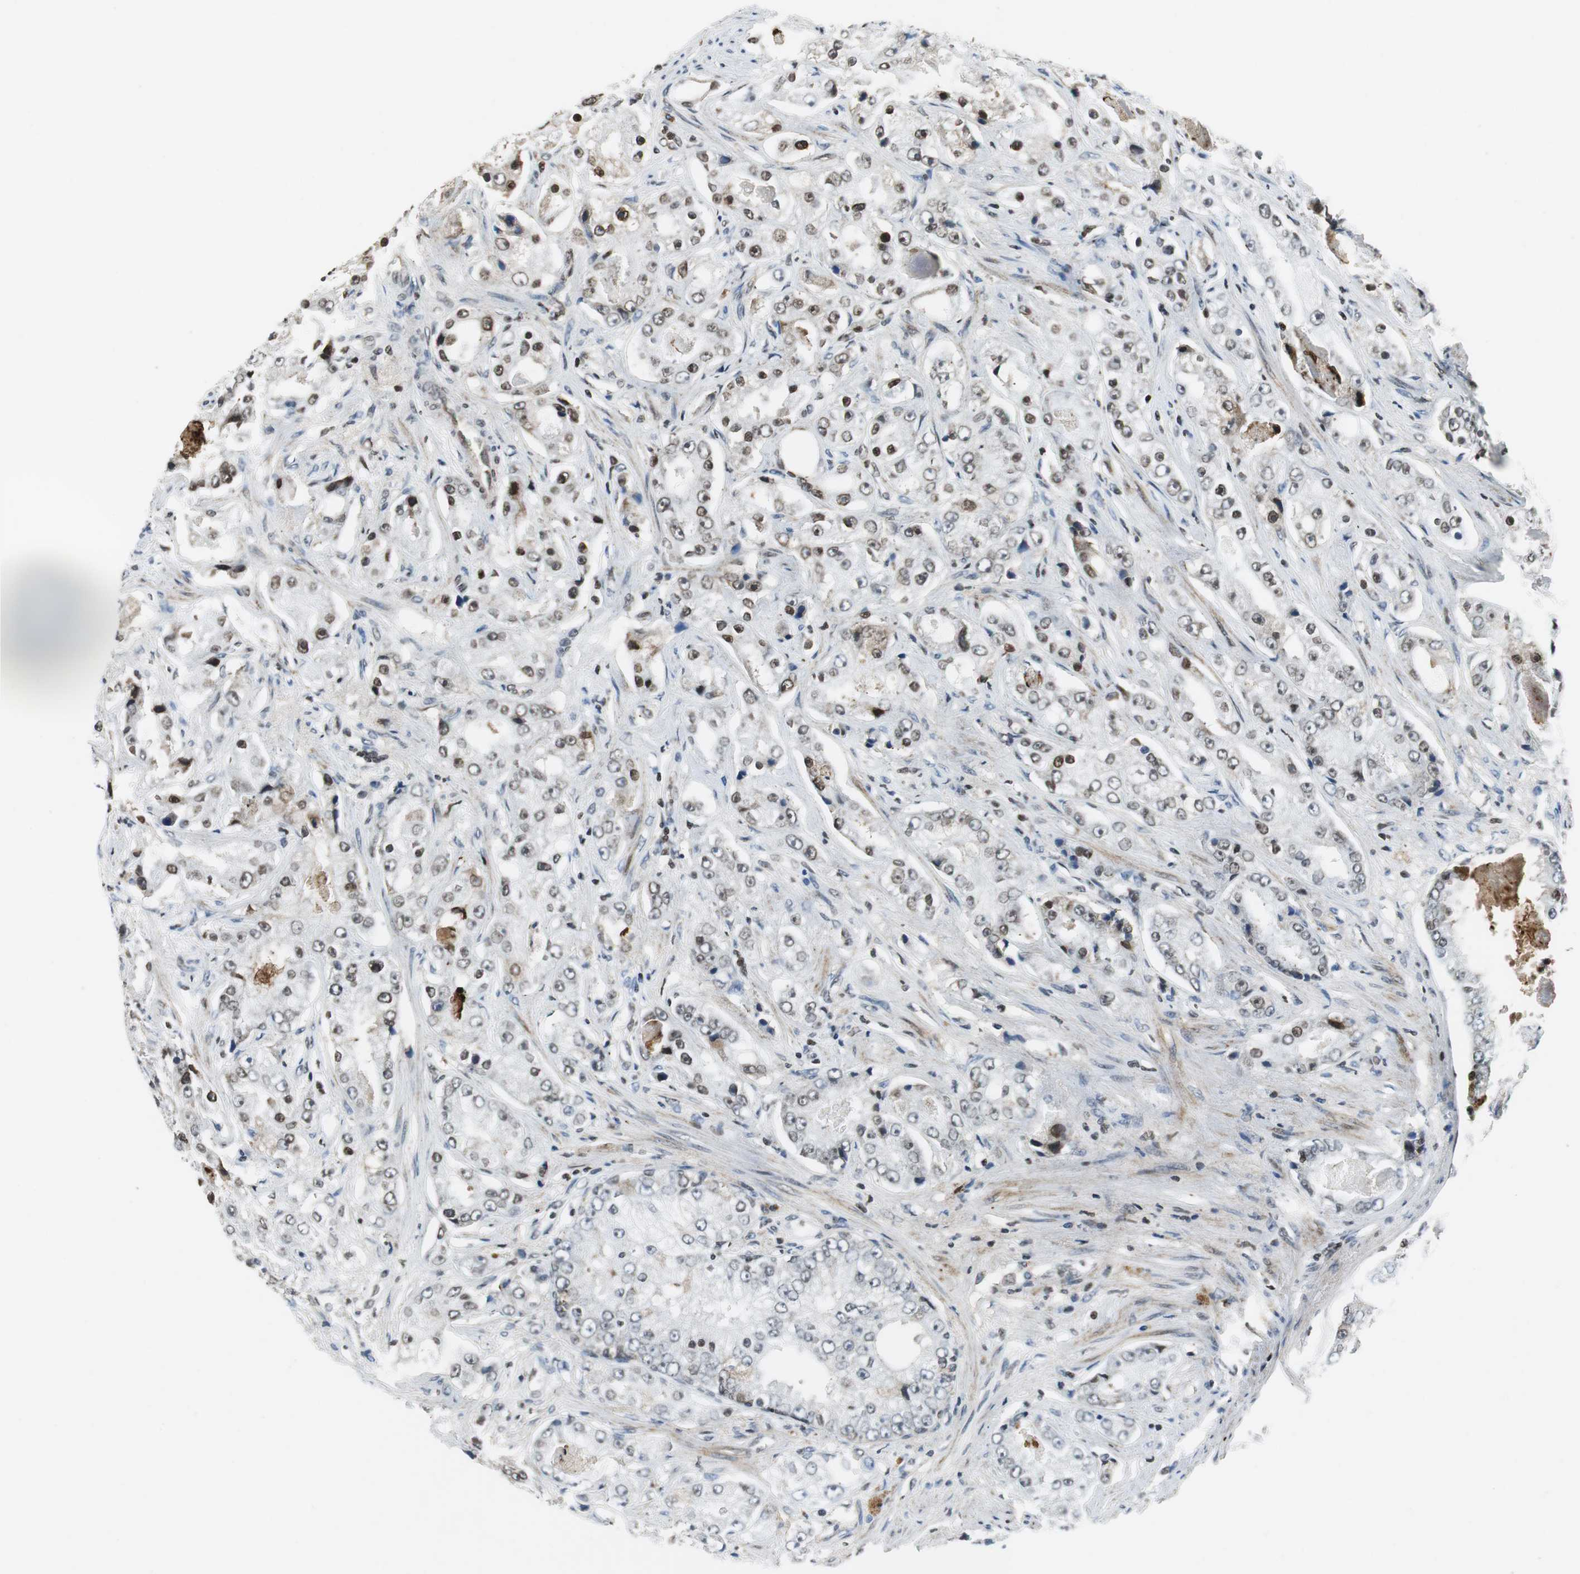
{"staining": {"intensity": "weak", "quantity": "25%-75%", "location": "nuclear"}, "tissue": "prostate cancer", "cell_type": "Tumor cells", "image_type": "cancer", "snomed": [{"axis": "morphology", "description": "Adenocarcinoma, High grade"}, {"axis": "topography", "description": "Prostate"}], "caption": "Adenocarcinoma (high-grade) (prostate) stained with a brown dye shows weak nuclear positive expression in about 25%-75% of tumor cells.", "gene": "ORM1", "patient": {"sex": "male", "age": 73}}